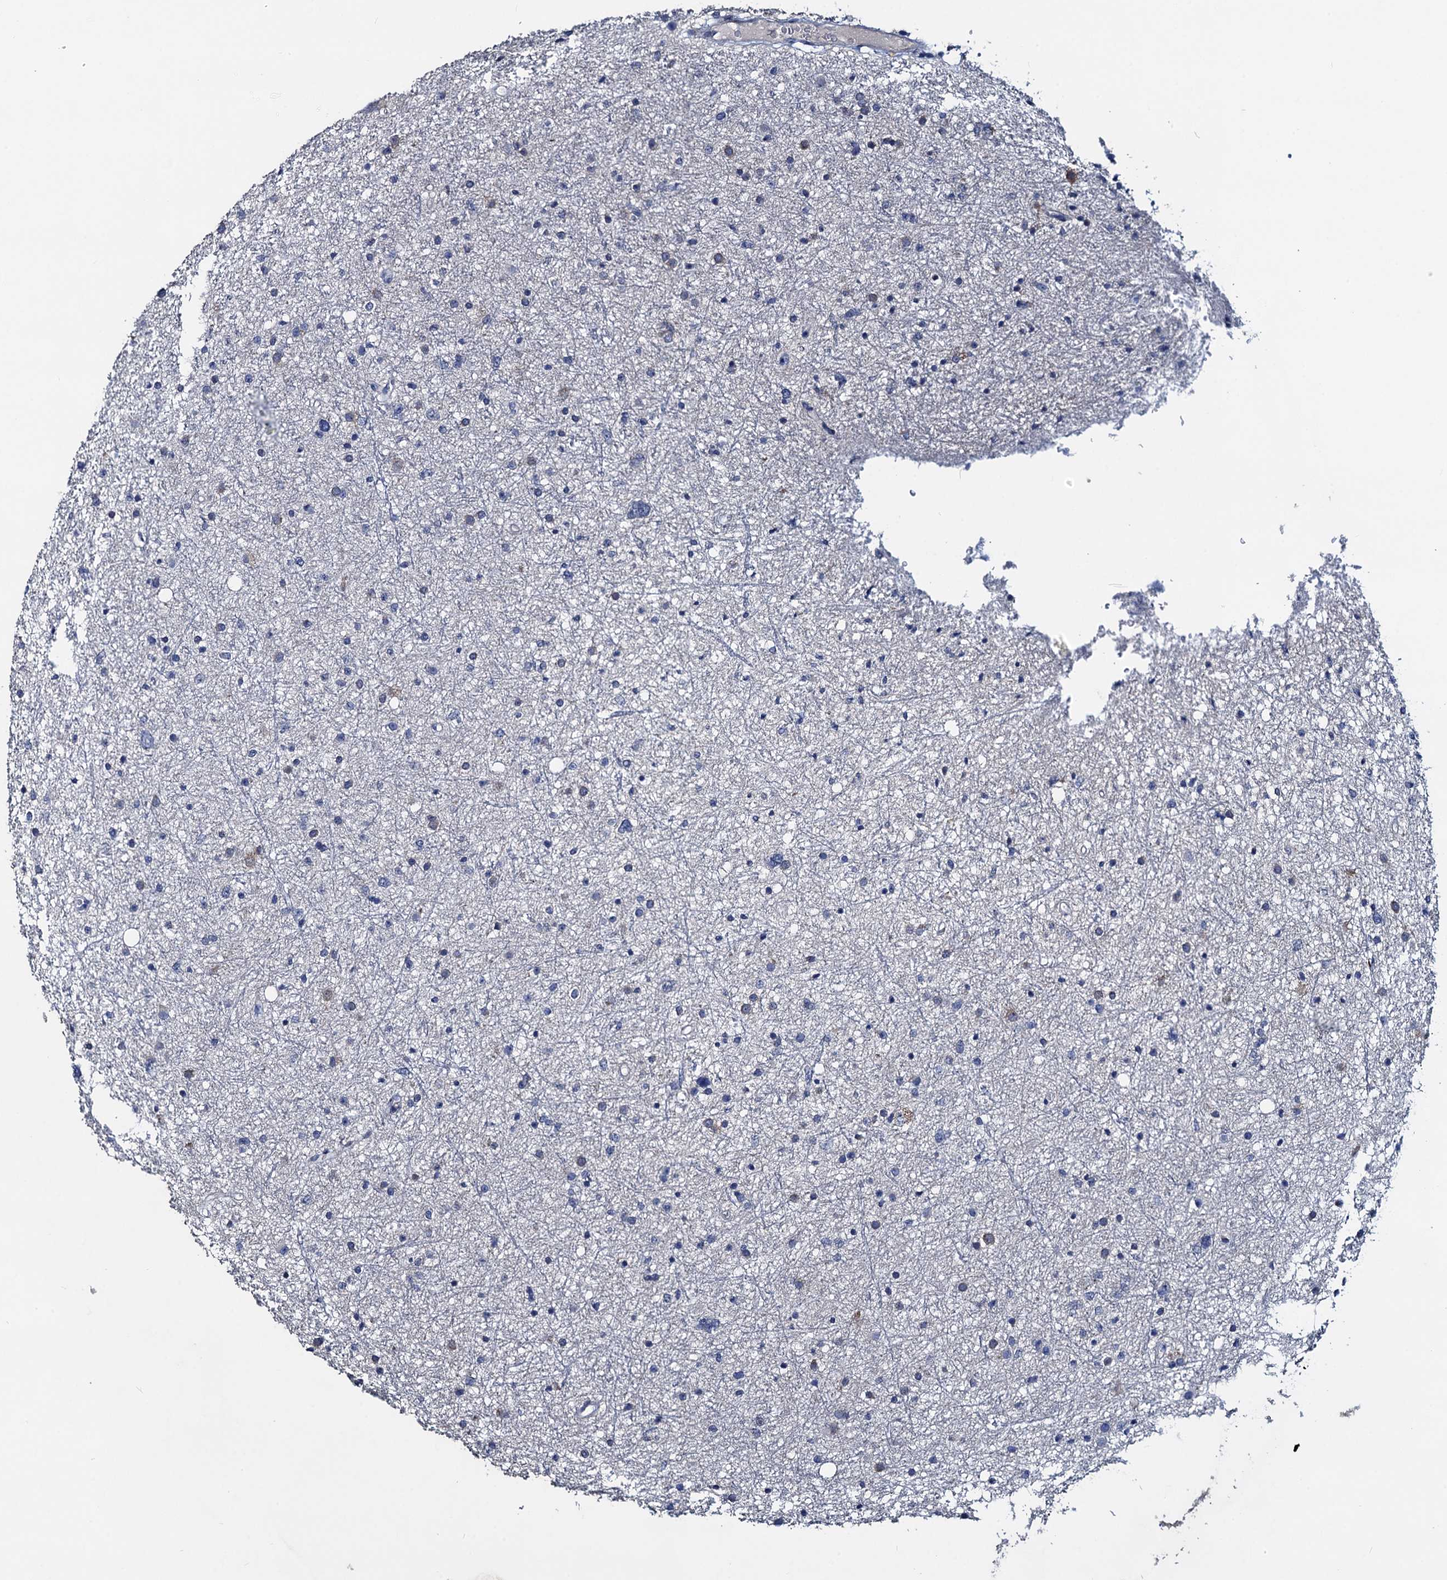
{"staining": {"intensity": "negative", "quantity": "none", "location": "none"}, "tissue": "glioma", "cell_type": "Tumor cells", "image_type": "cancer", "snomed": [{"axis": "morphology", "description": "Glioma, malignant, Low grade"}, {"axis": "topography", "description": "Cerebral cortex"}], "caption": "There is no significant staining in tumor cells of glioma.", "gene": "RTKN2", "patient": {"sex": "female", "age": 39}}